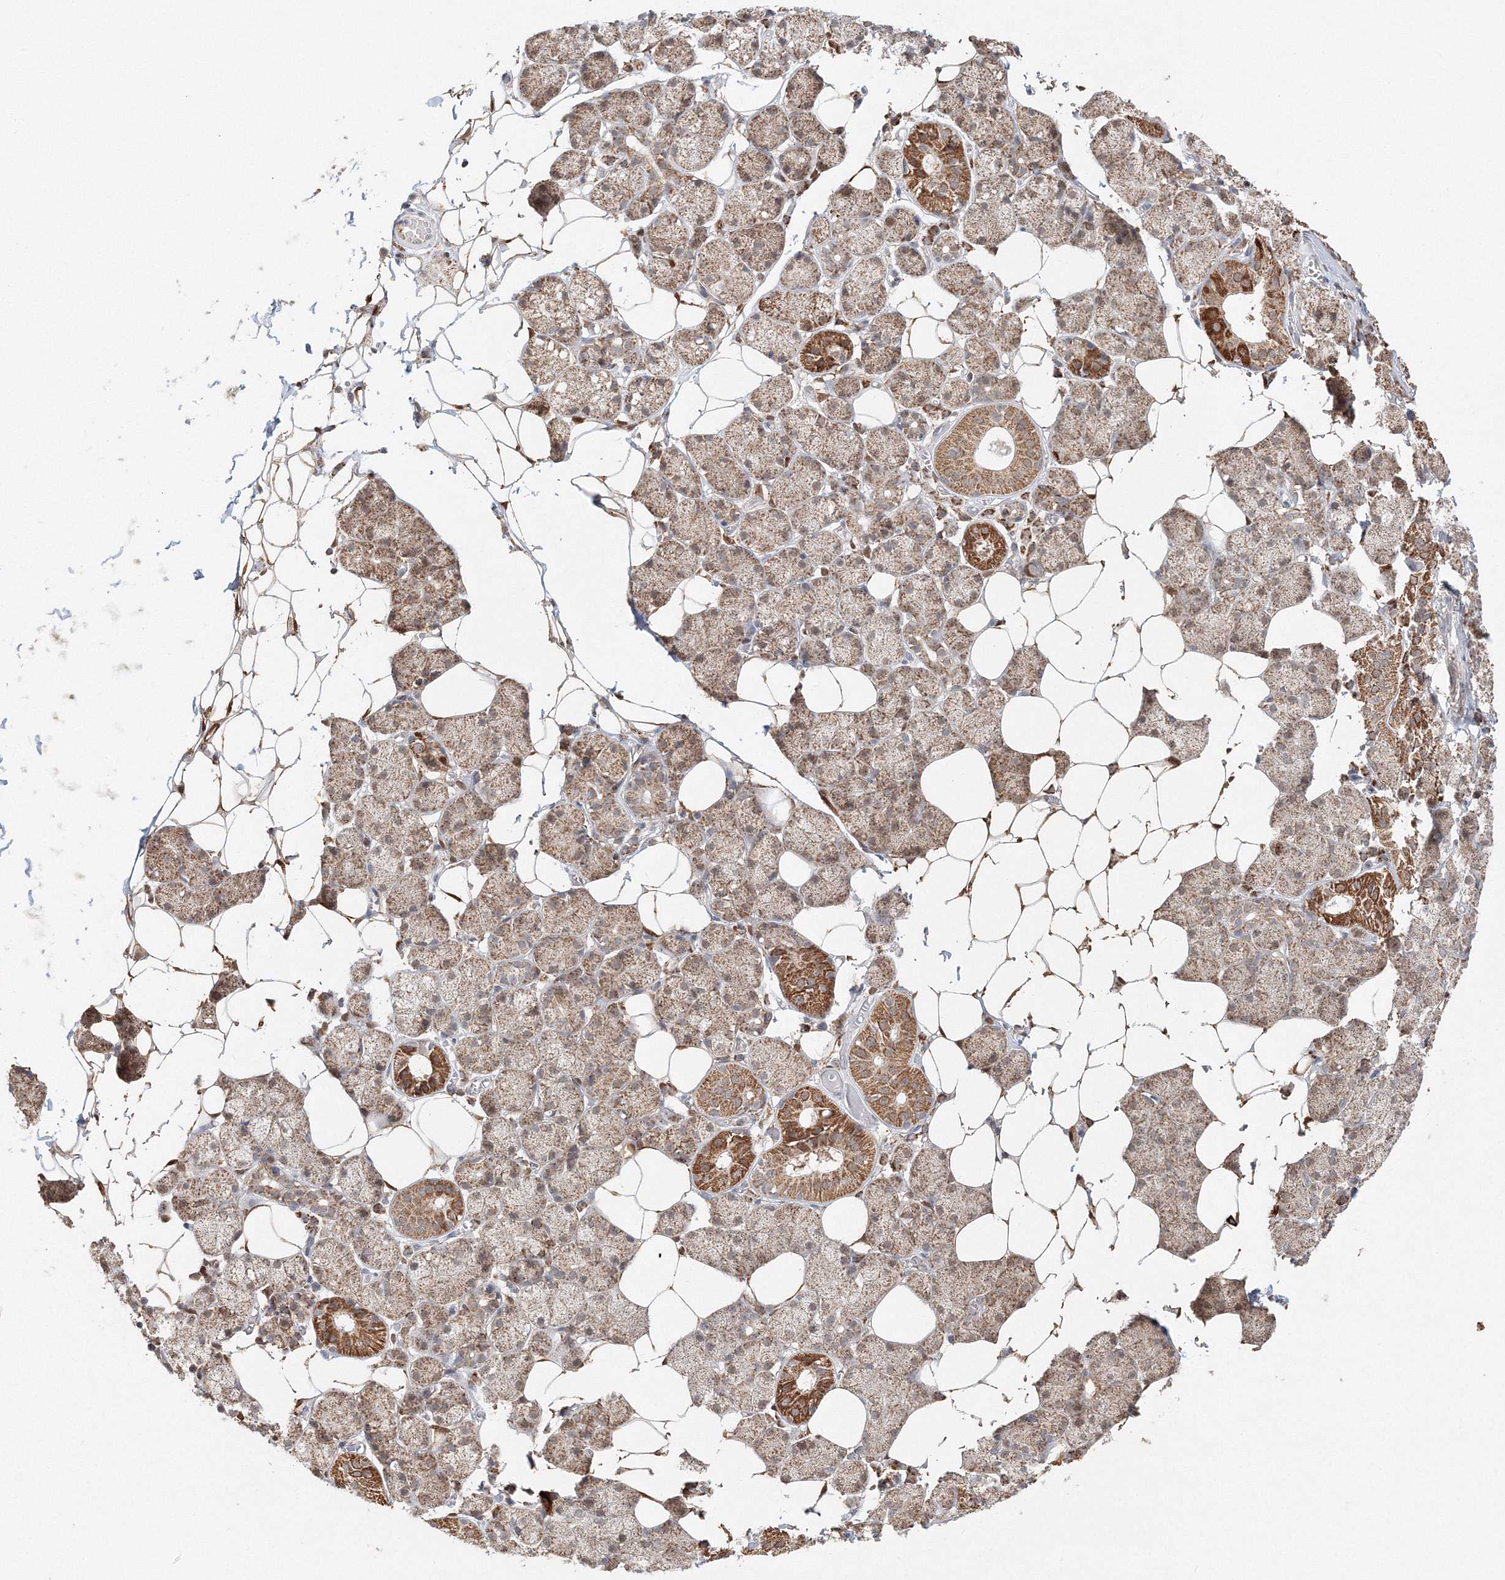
{"staining": {"intensity": "strong", "quantity": "25%-75%", "location": "cytoplasmic/membranous"}, "tissue": "salivary gland", "cell_type": "Glandular cells", "image_type": "normal", "snomed": [{"axis": "morphology", "description": "Normal tissue, NOS"}, {"axis": "topography", "description": "Salivary gland"}], "caption": "IHC image of benign salivary gland: human salivary gland stained using immunohistochemistry (IHC) demonstrates high levels of strong protein expression localized specifically in the cytoplasmic/membranous of glandular cells, appearing as a cytoplasmic/membranous brown color.", "gene": "PSMD6", "patient": {"sex": "female", "age": 33}}